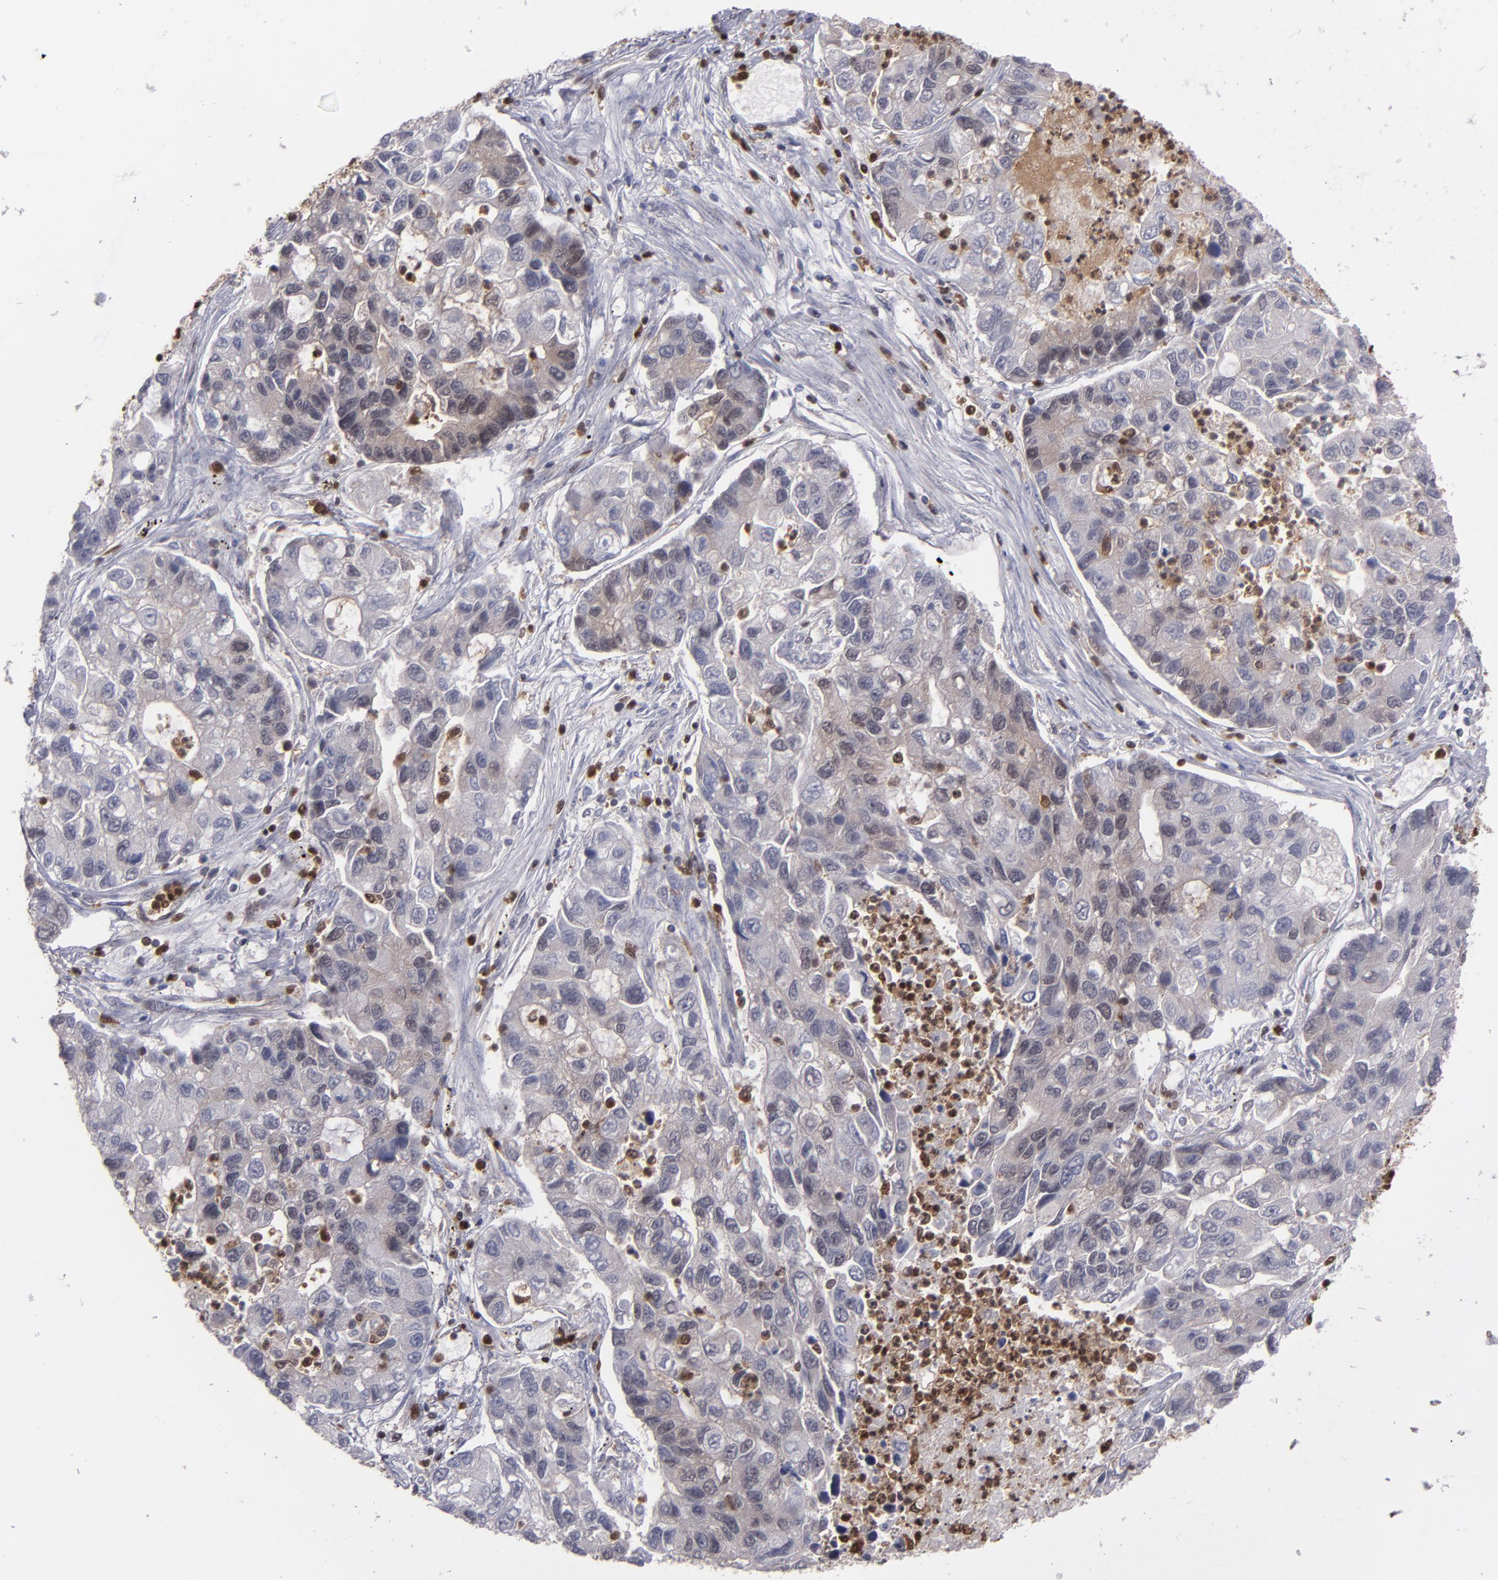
{"staining": {"intensity": "weak", "quantity": "<25%", "location": "cytoplasmic/membranous,nuclear"}, "tissue": "lung cancer", "cell_type": "Tumor cells", "image_type": "cancer", "snomed": [{"axis": "morphology", "description": "Adenocarcinoma, NOS"}, {"axis": "topography", "description": "Lung"}], "caption": "A photomicrograph of adenocarcinoma (lung) stained for a protein exhibits no brown staining in tumor cells.", "gene": "GRB2", "patient": {"sex": "female", "age": 51}}